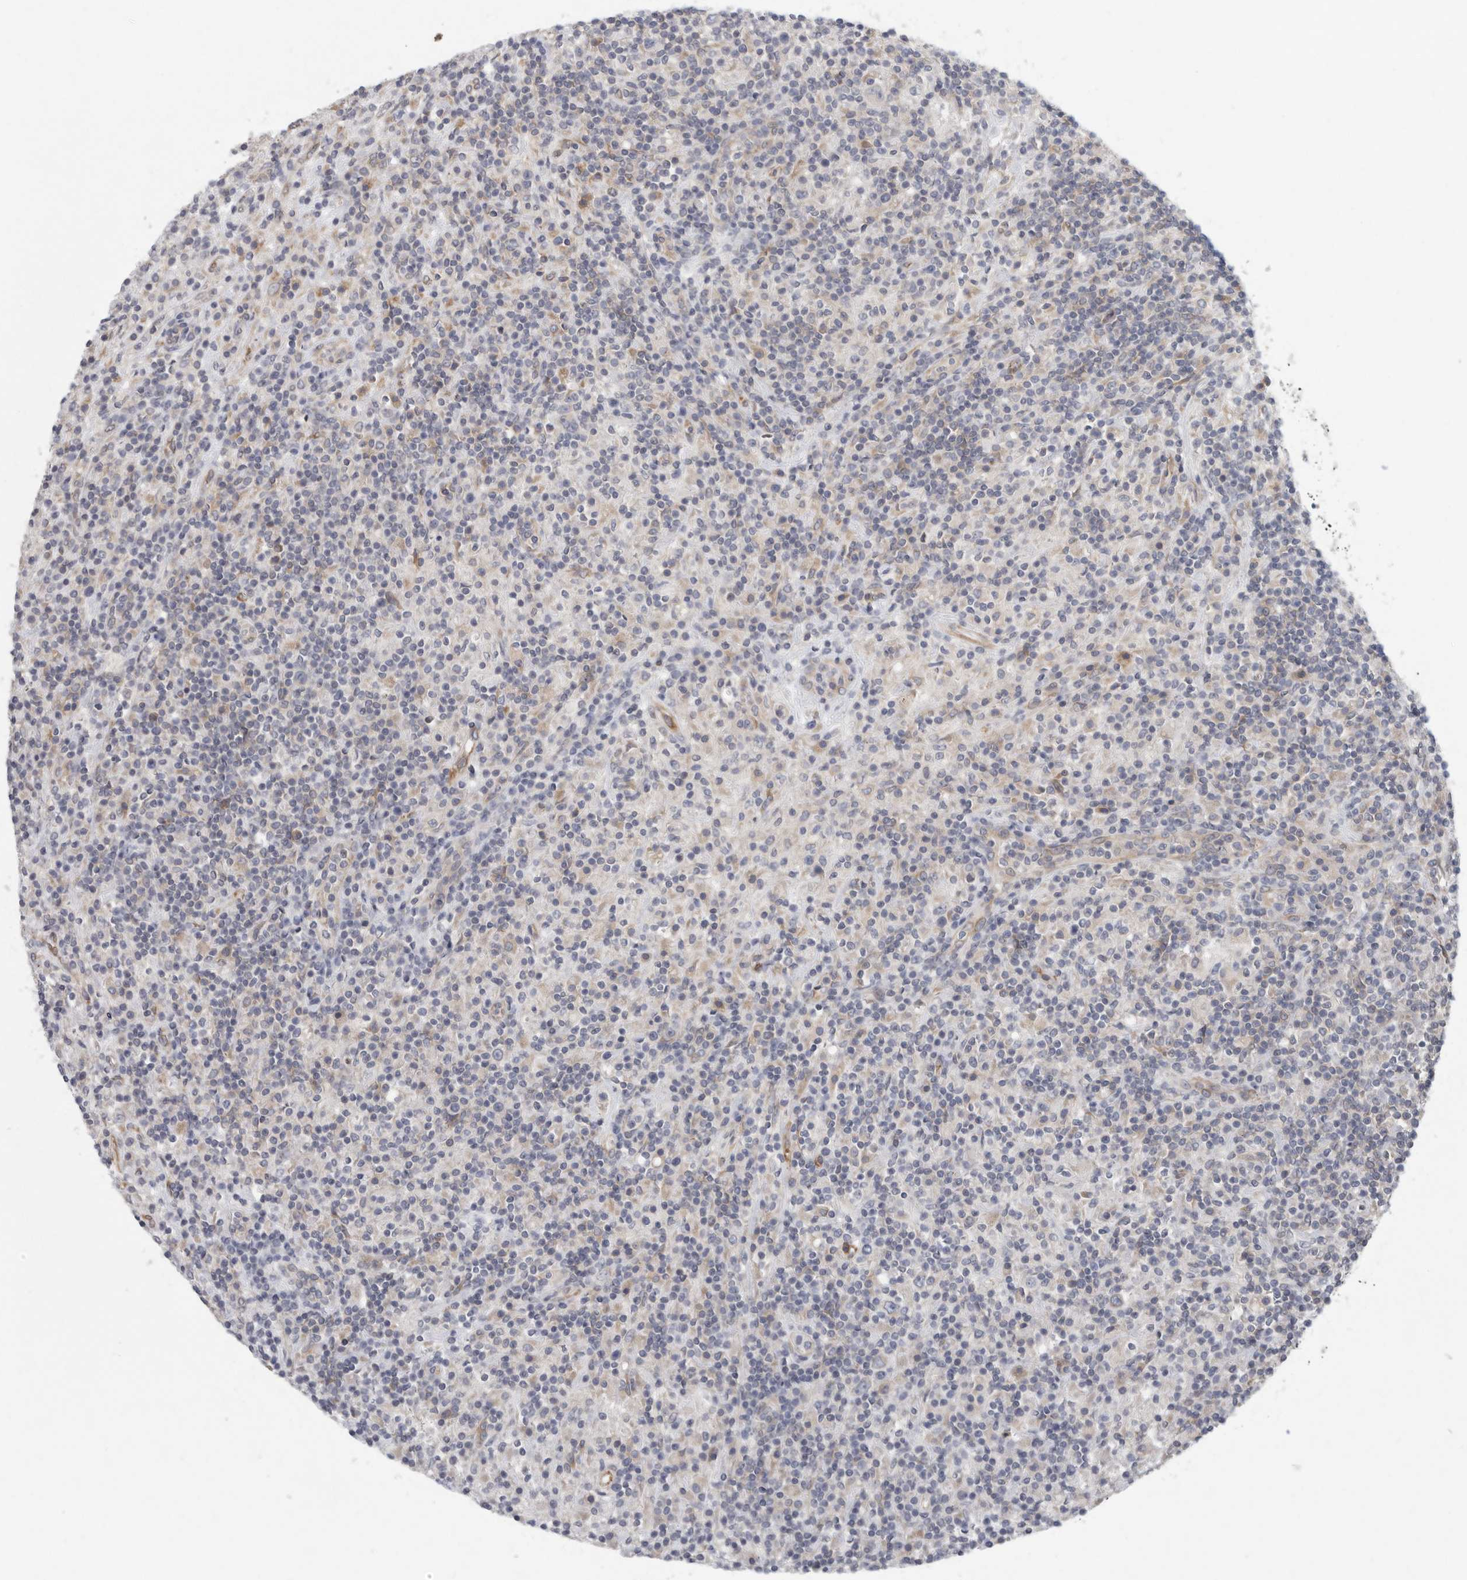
{"staining": {"intensity": "negative", "quantity": "none", "location": "none"}, "tissue": "lymphoma", "cell_type": "Tumor cells", "image_type": "cancer", "snomed": [{"axis": "morphology", "description": "Hodgkin's disease, NOS"}, {"axis": "topography", "description": "Lymph node"}], "caption": "This is an immunohistochemistry (IHC) histopathology image of human lymphoma. There is no expression in tumor cells.", "gene": "BCAP29", "patient": {"sex": "male", "age": 70}}